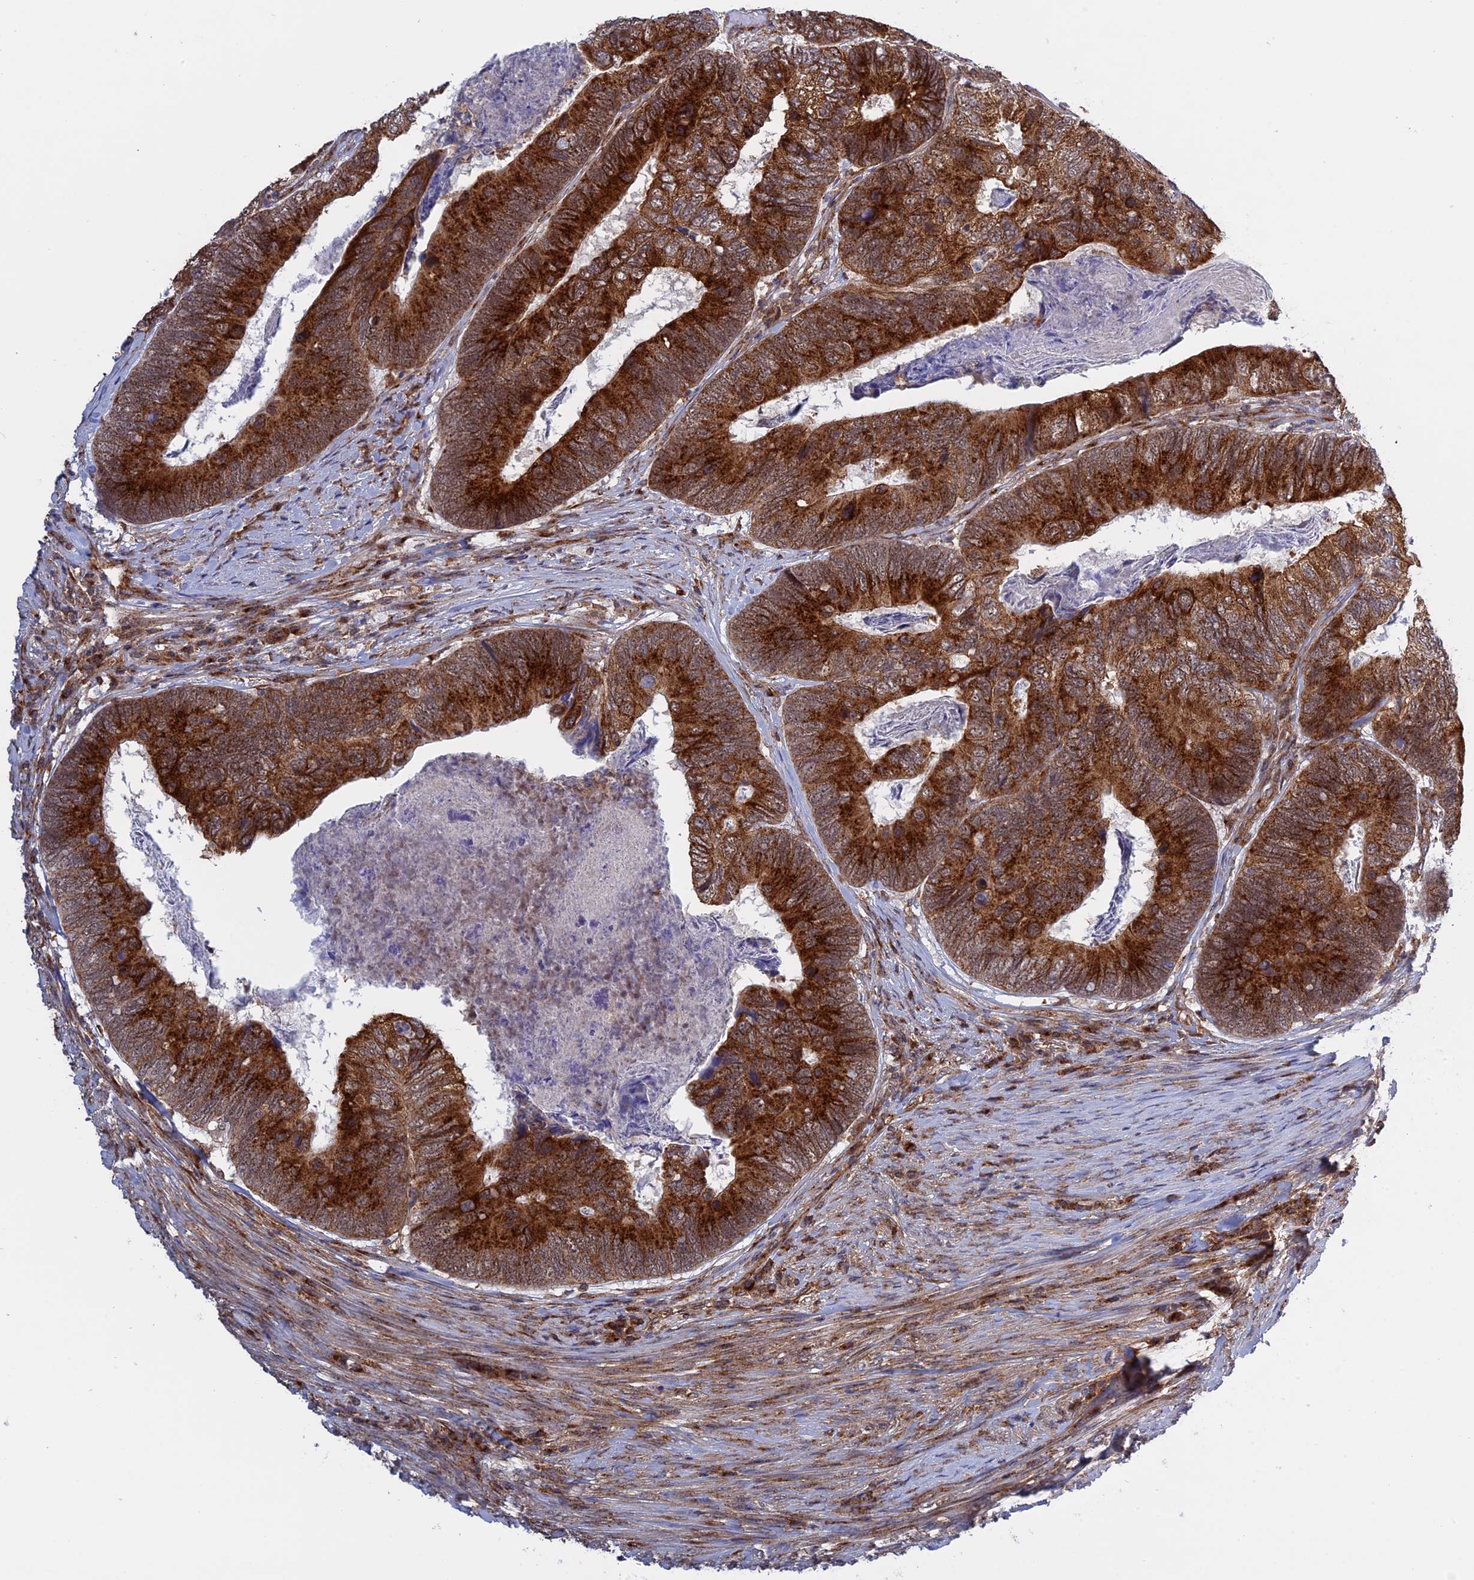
{"staining": {"intensity": "strong", "quantity": ">75%", "location": "cytoplasmic/membranous"}, "tissue": "colorectal cancer", "cell_type": "Tumor cells", "image_type": "cancer", "snomed": [{"axis": "morphology", "description": "Adenocarcinoma, NOS"}, {"axis": "topography", "description": "Colon"}], "caption": "DAB immunohistochemical staining of adenocarcinoma (colorectal) demonstrates strong cytoplasmic/membranous protein positivity in approximately >75% of tumor cells.", "gene": "CLINT1", "patient": {"sex": "female", "age": 67}}